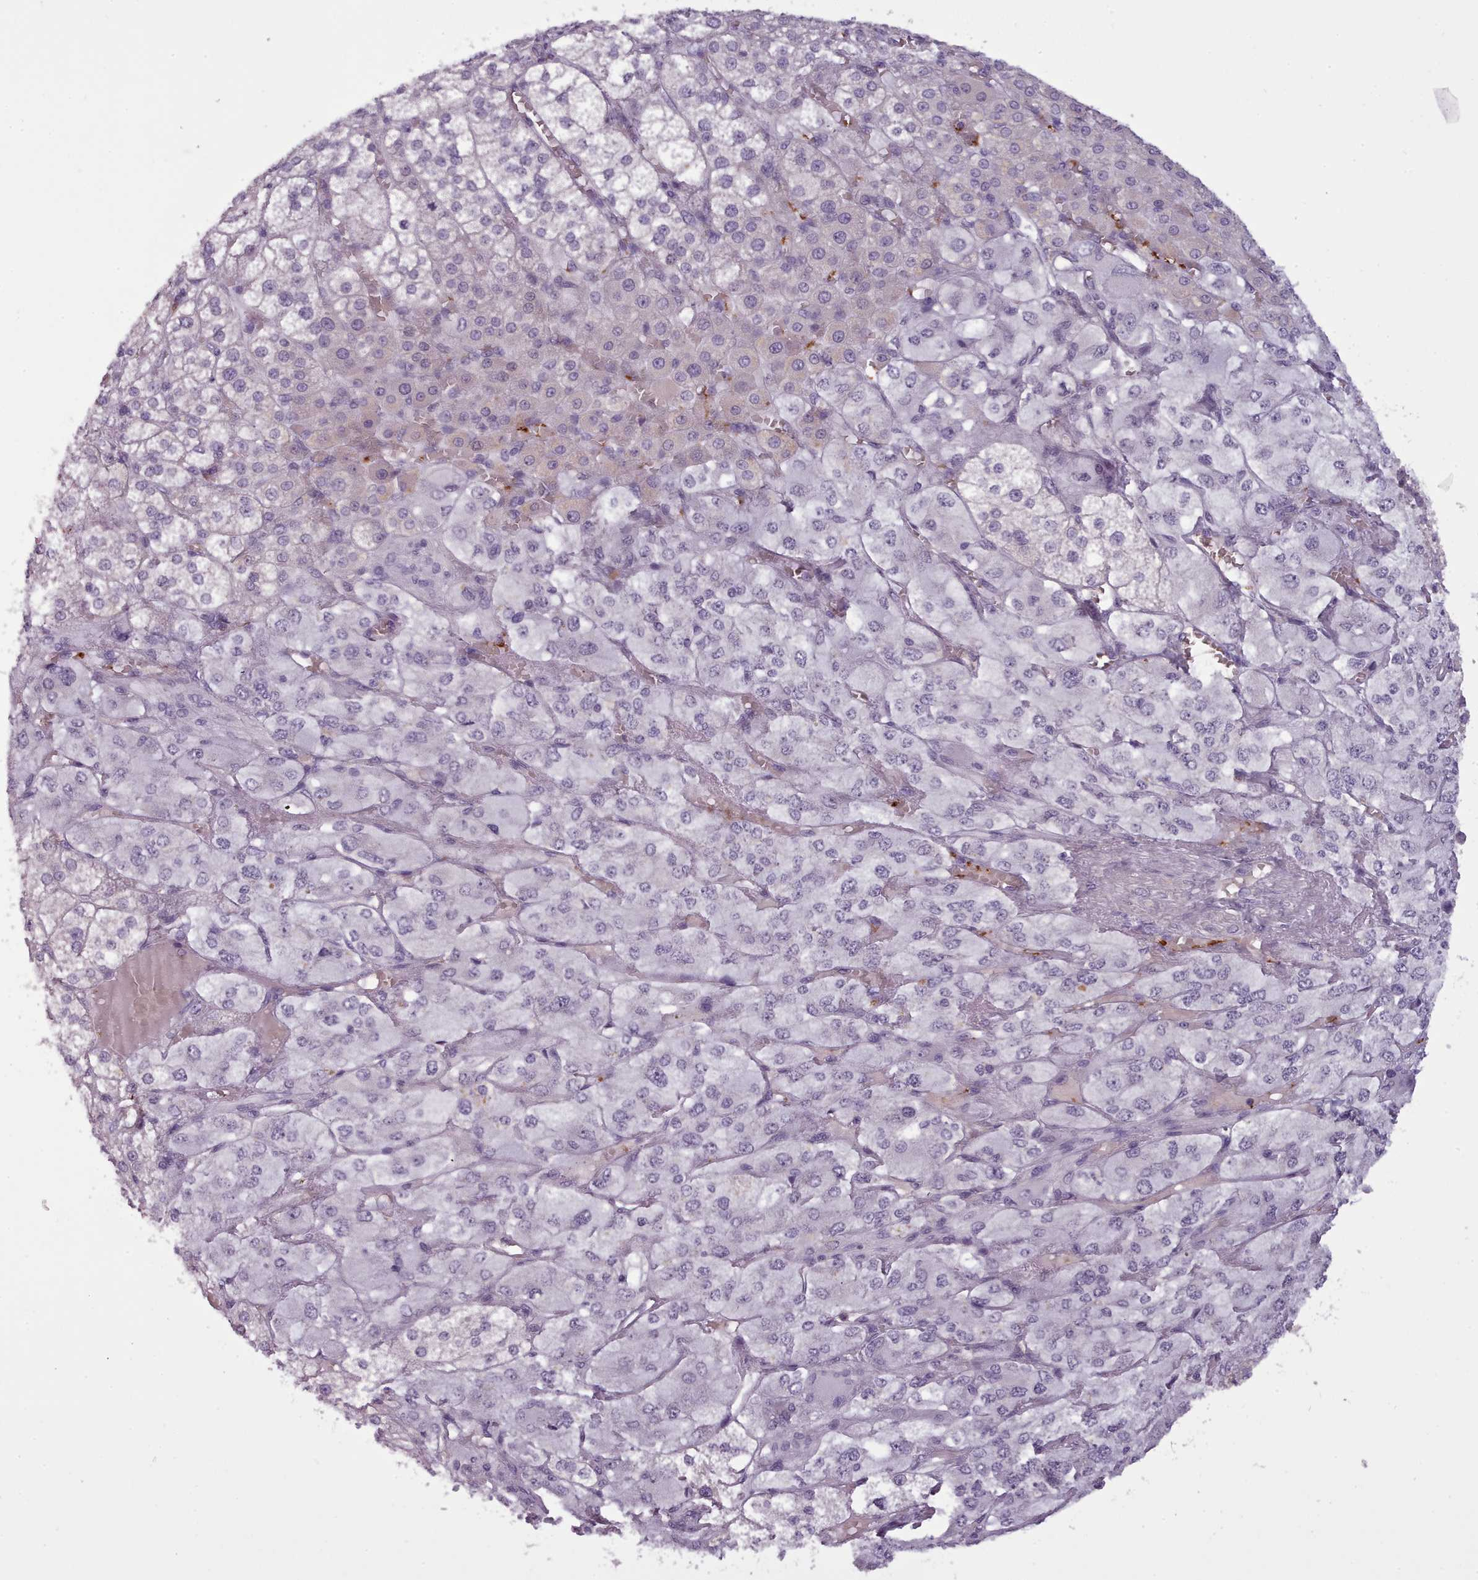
{"staining": {"intensity": "negative", "quantity": "none", "location": "none"}, "tissue": "adrenal gland", "cell_type": "Glandular cells", "image_type": "normal", "snomed": [{"axis": "morphology", "description": "Normal tissue, NOS"}, {"axis": "topography", "description": "Adrenal gland"}], "caption": "Immunohistochemical staining of unremarkable human adrenal gland shows no significant expression in glandular cells. (DAB immunohistochemistry (IHC) visualized using brightfield microscopy, high magnification).", "gene": "NDST2", "patient": {"sex": "female", "age": 60}}